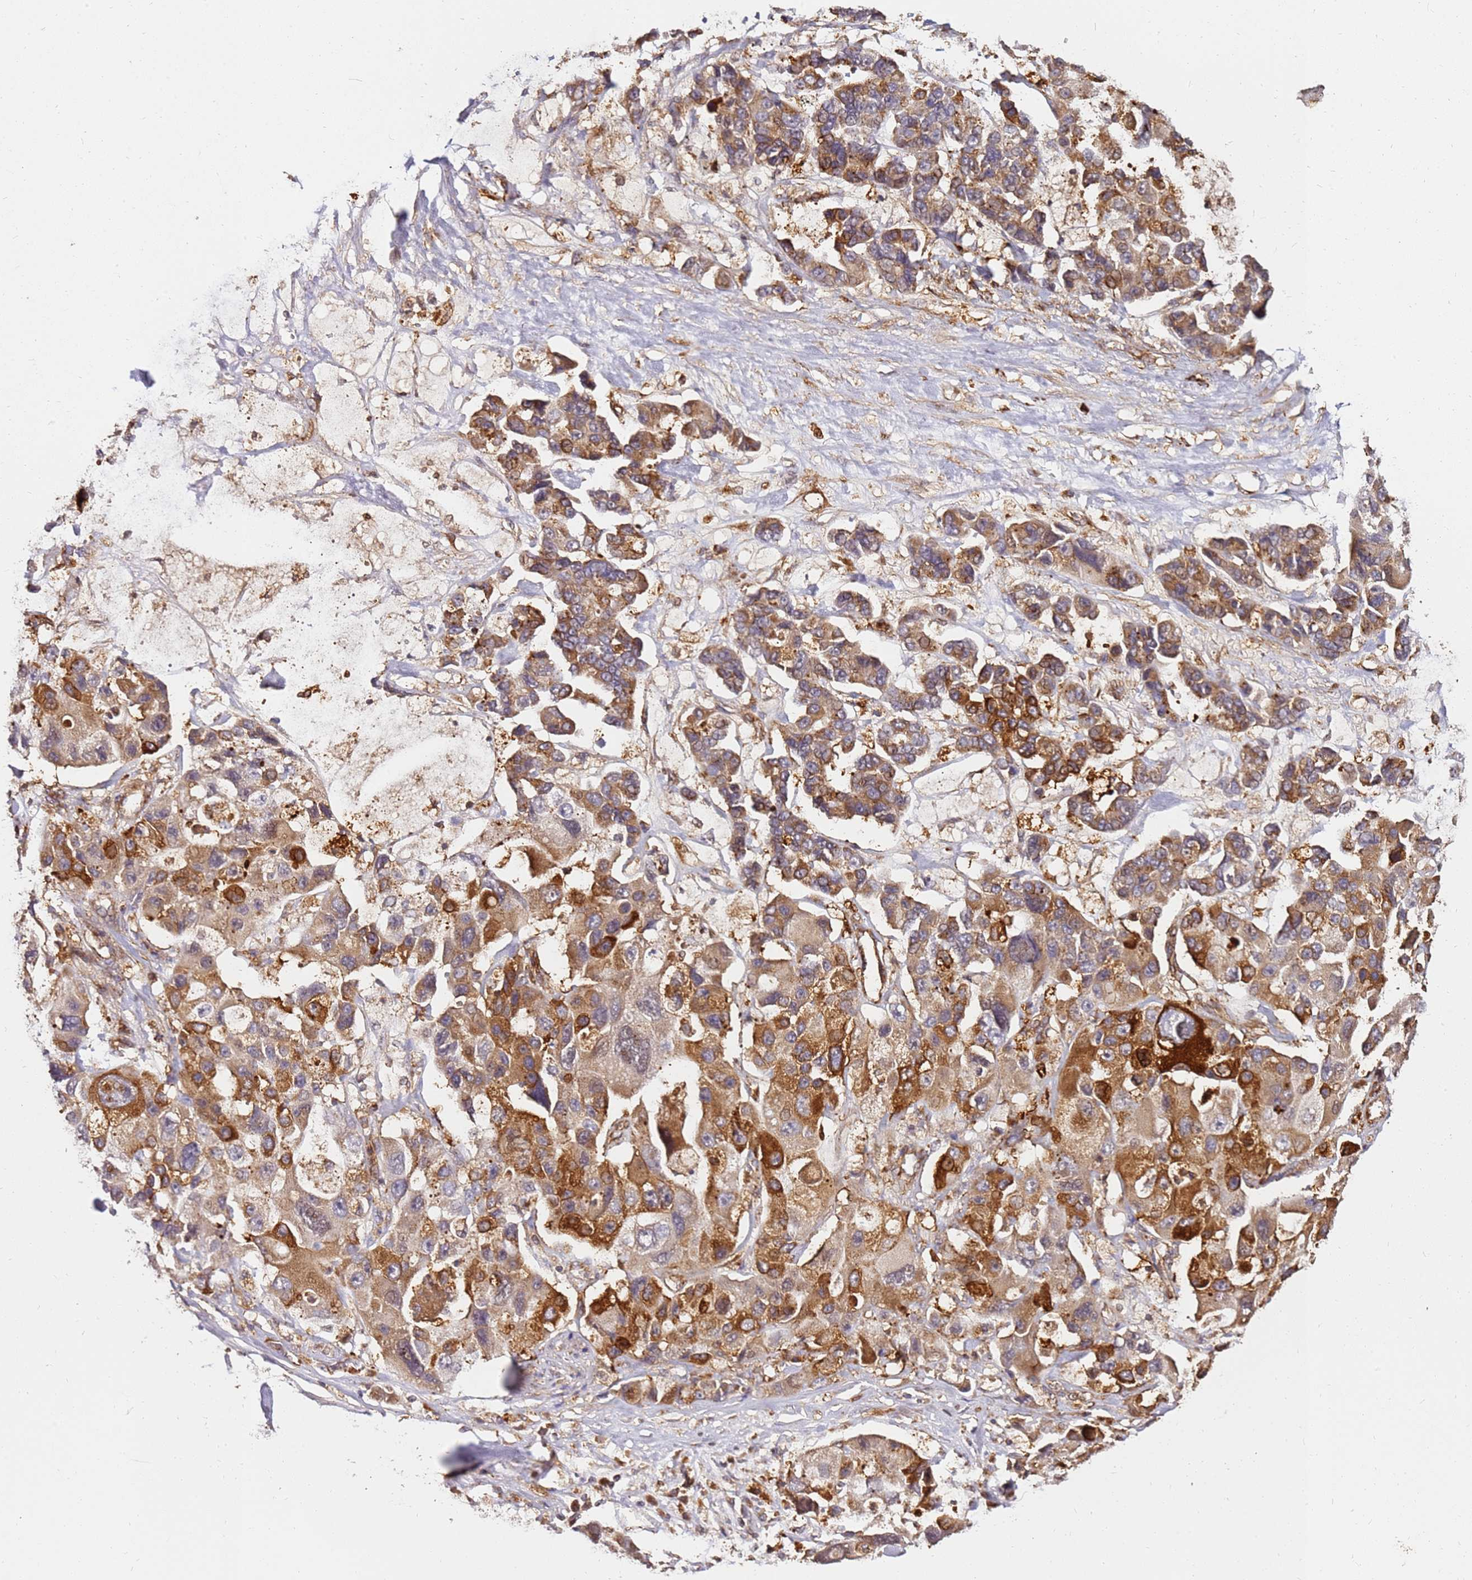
{"staining": {"intensity": "strong", "quantity": ">75%", "location": "cytoplasmic/membranous"}, "tissue": "lung cancer", "cell_type": "Tumor cells", "image_type": "cancer", "snomed": [{"axis": "morphology", "description": "Adenocarcinoma, NOS"}, {"axis": "topography", "description": "Lung"}], "caption": "Brown immunohistochemical staining in human adenocarcinoma (lung) shows strong cytoplasmic/membranous expression in about >75% of tumor cells.", "gene": "DVL3", "patient": {"sex": "female", "age": 54}}